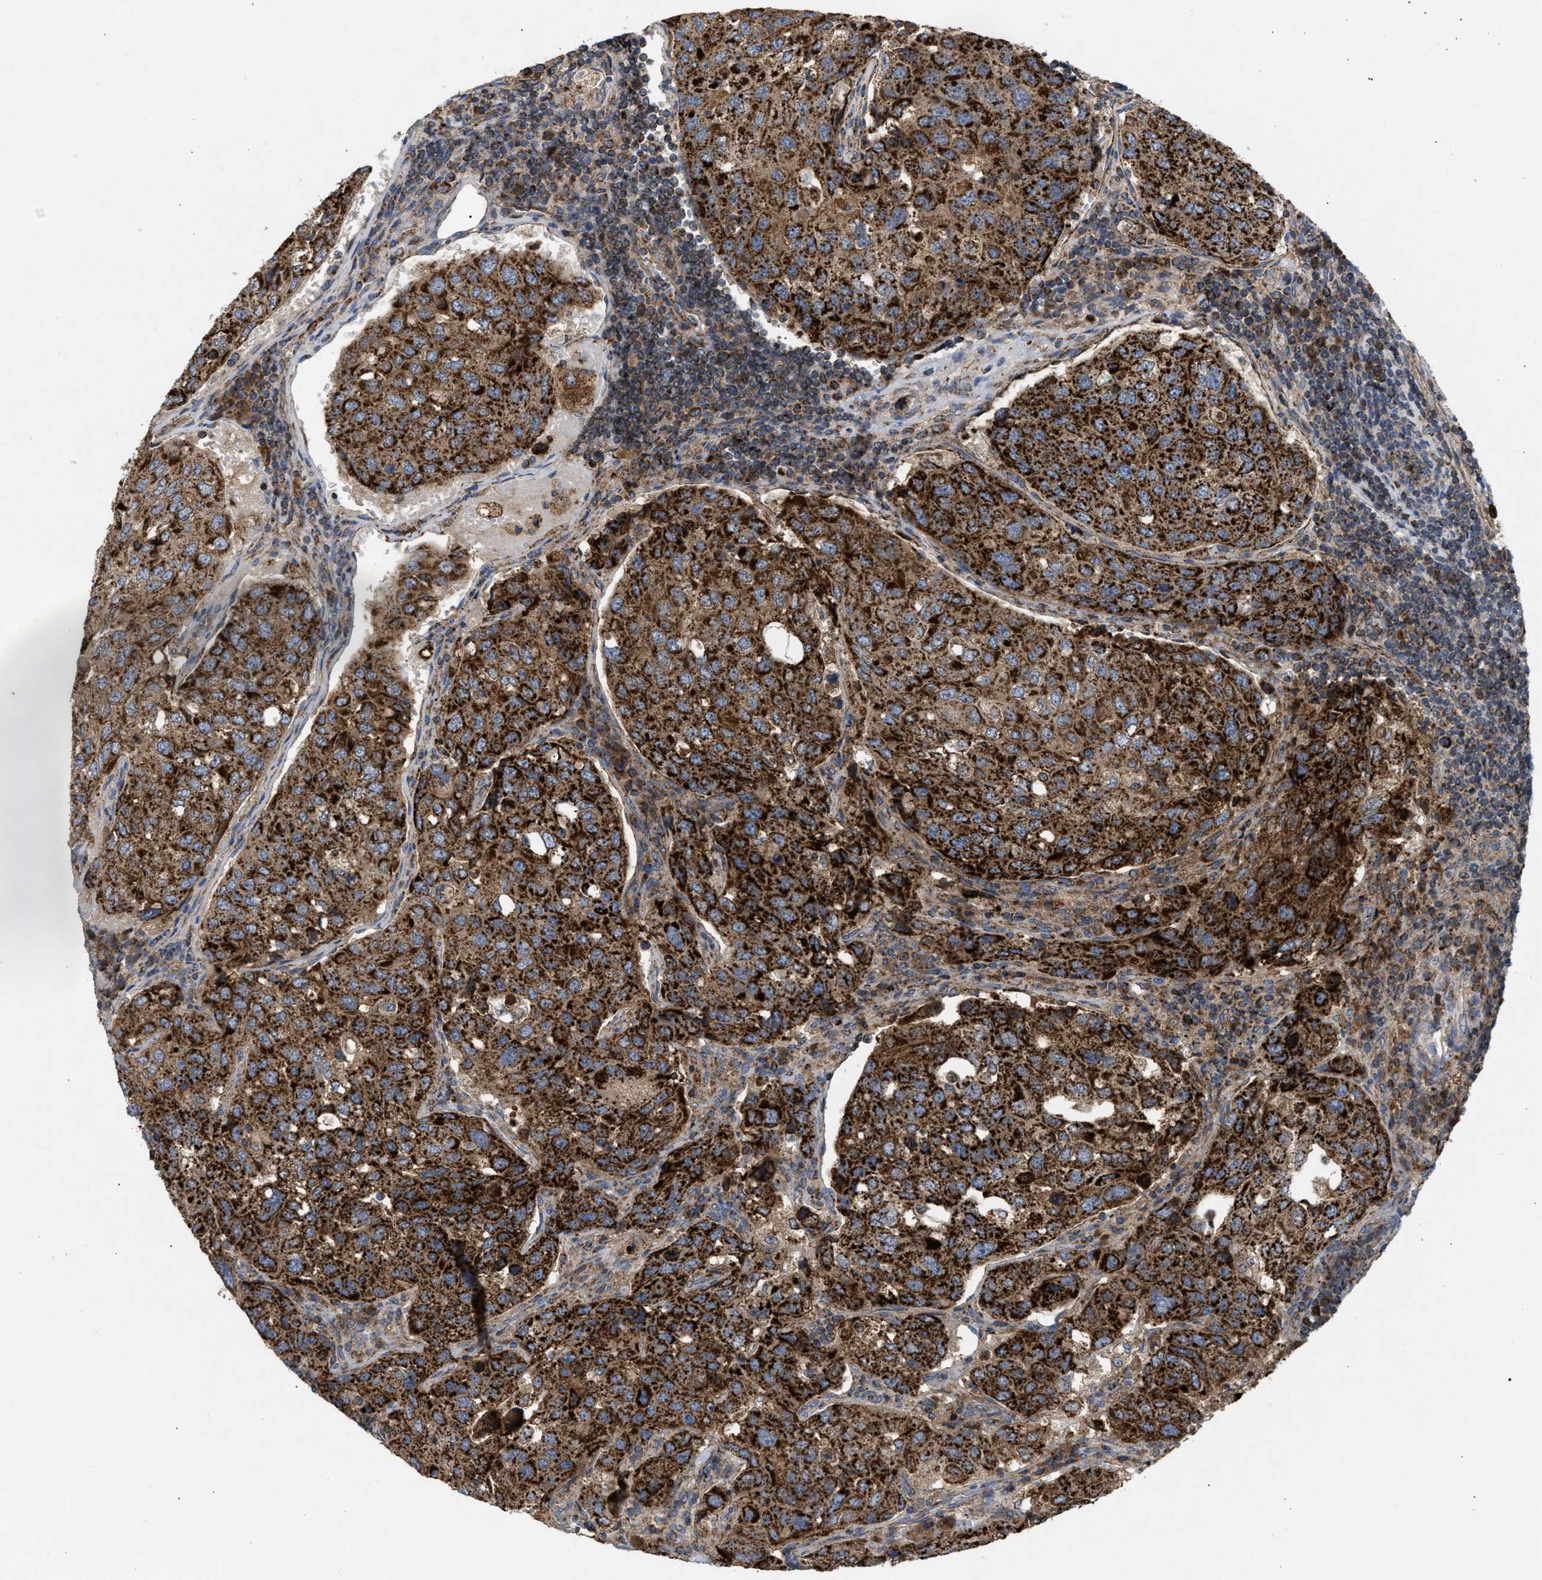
{"staining": {"intensity": "strong", "quantity": ">75%", "location": "cytoplasmic/membranous"}, "tissue": "urothelial cancer", "cell_type": "Tumor cells", "image_type": "cancer", "snomed": [{"axis": "morphology", "description": "Urothelial carcinoma, High grade"}, {"axis": "topography", "description": "Lymph node"}, {"axis": "topography", "description": "Urinary bladder"}], "caption": "Strong cytoplasmic/membranous expression for a protein is appreciated in approximately >75% of tumor cells of urothelial cancer using IHC.", "gene": "TACO1", "patient": {"sex": "male", "age": 51}}